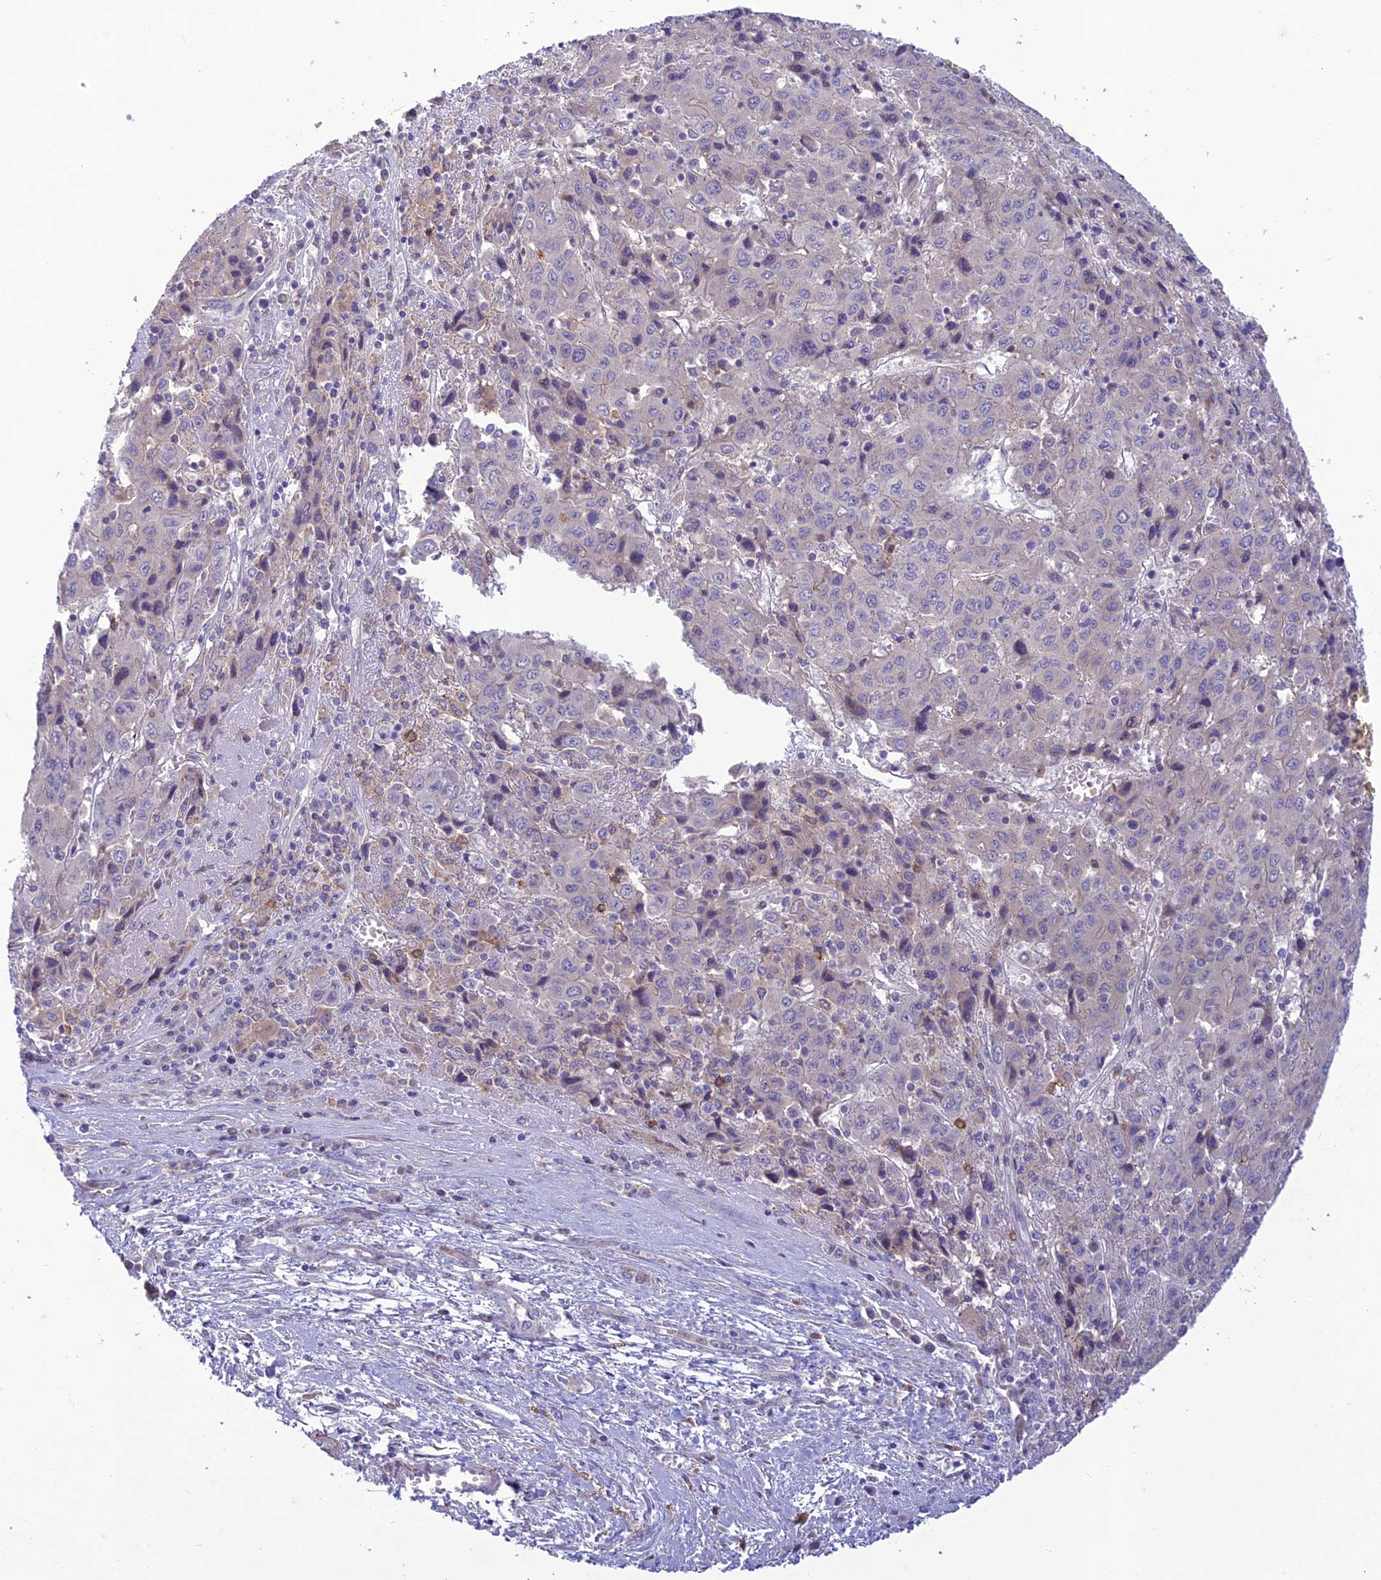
{"staining": {"intensity": "negative", "quantity": "none", "location": "none"}, "tissue": "liver cancer", "cell_type": "Tumor cells", "image_type": "cancer", "snomed": [{"axis": "morphology", "description": "Carcinoma, Hepatocellular, NOS"}, {"axis": "topography", "description": "Liver"}], "caption": "DAB (3,3'-diaminobenzidine) immunohistochemical staining of human hepatocellular carcinoma (liver) exhibits no significant expression in tumor cells.", "gene": "ITGAE", "patient": {"sex": "female", "age": 53}}